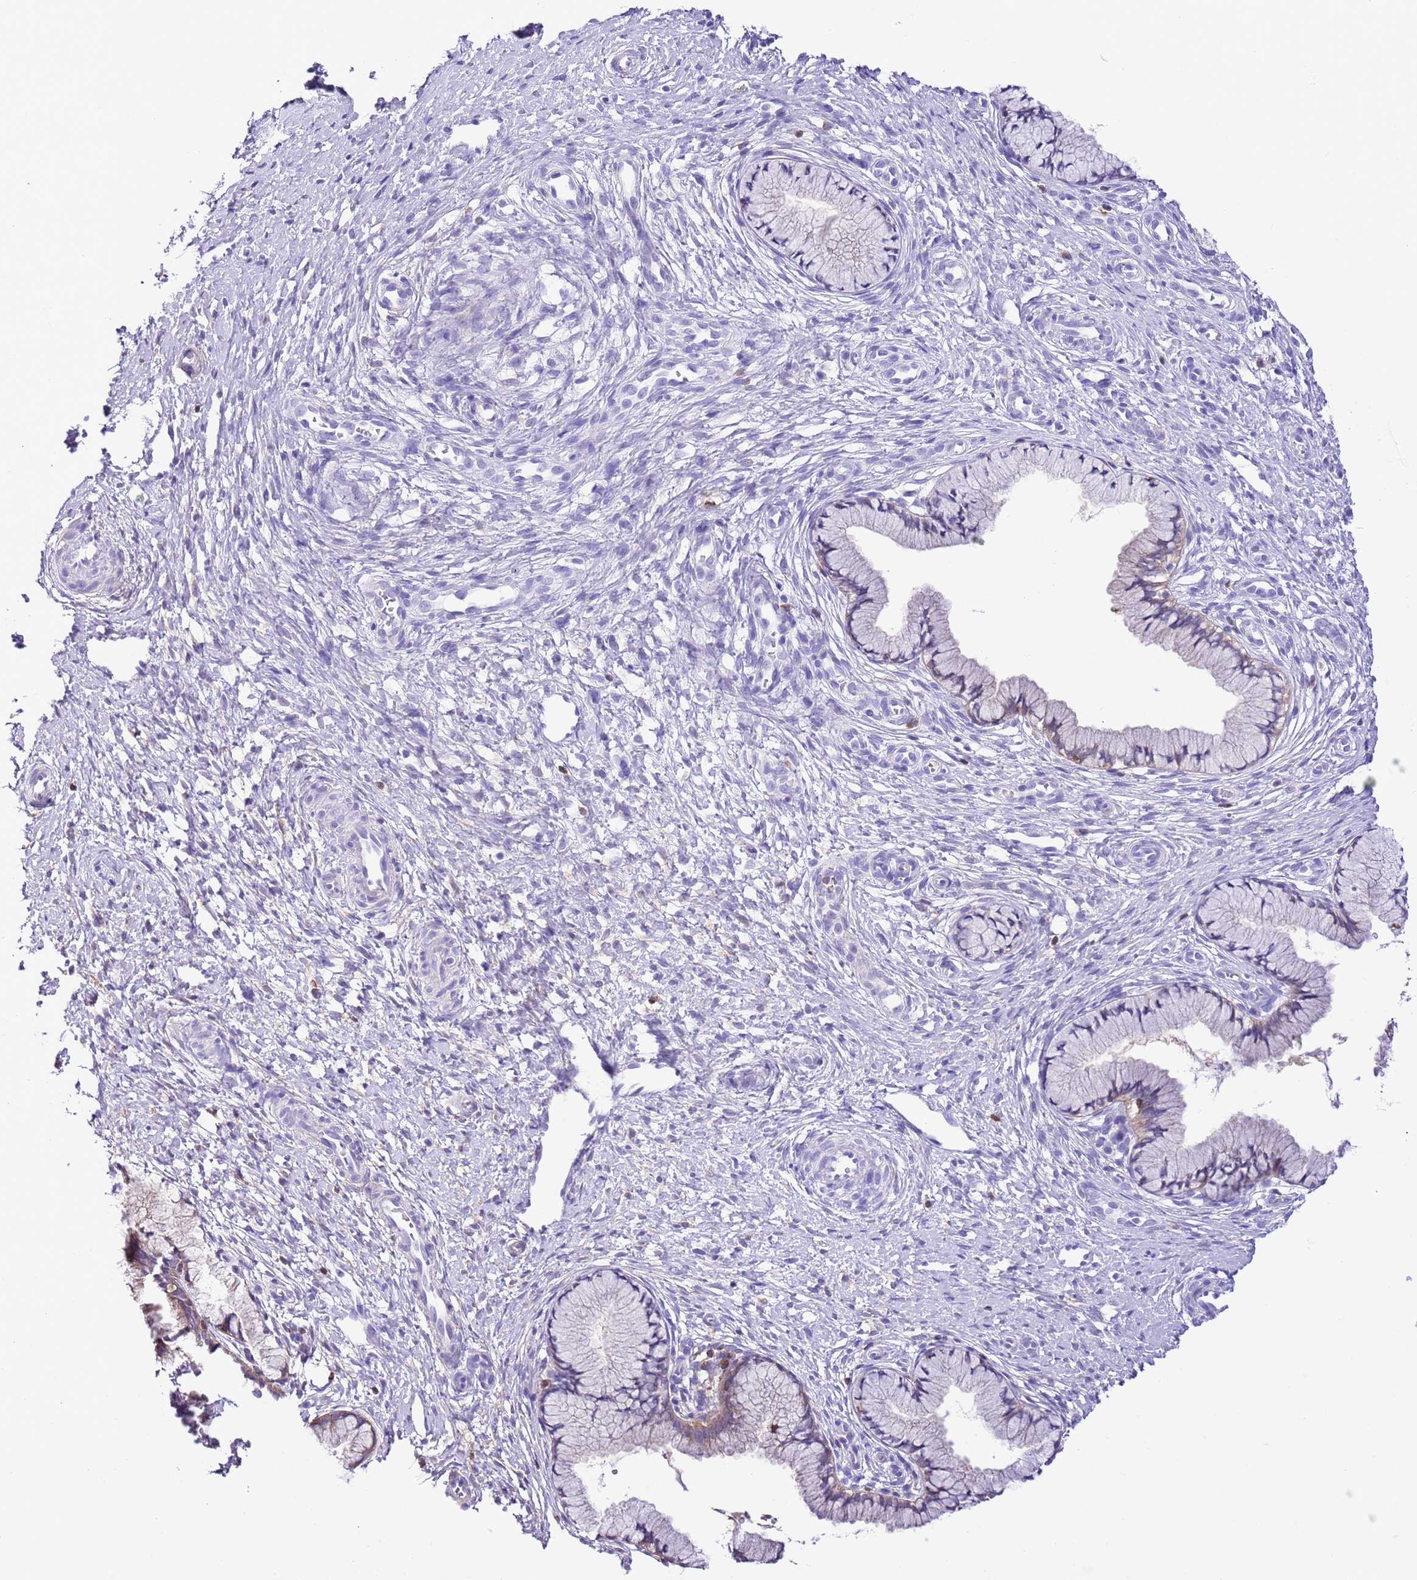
{"staining": {"intensity": "weak", "quantity": "25%-75%", "location": "cytoplasmic/membranous"}, "tissue": "cervix", "cell_type": "Glandular cells", "image_type": "normal", "snomed": [{"axis": "morphology", "description": "Normal tissue, NOS"}, {"axis": "topography", "description": "Cervix"}], "caption": "IHC histopathology image of benign cervix: cervix stained using IHC exhibits low levels of weak protein expression localized specifically in the cytoplasmic/membranous of glandular cells, appearing as a cytoplasmic/membranous brown color.", "gene": "CNN2", "patient": {"sex": "female", "age": 36}}